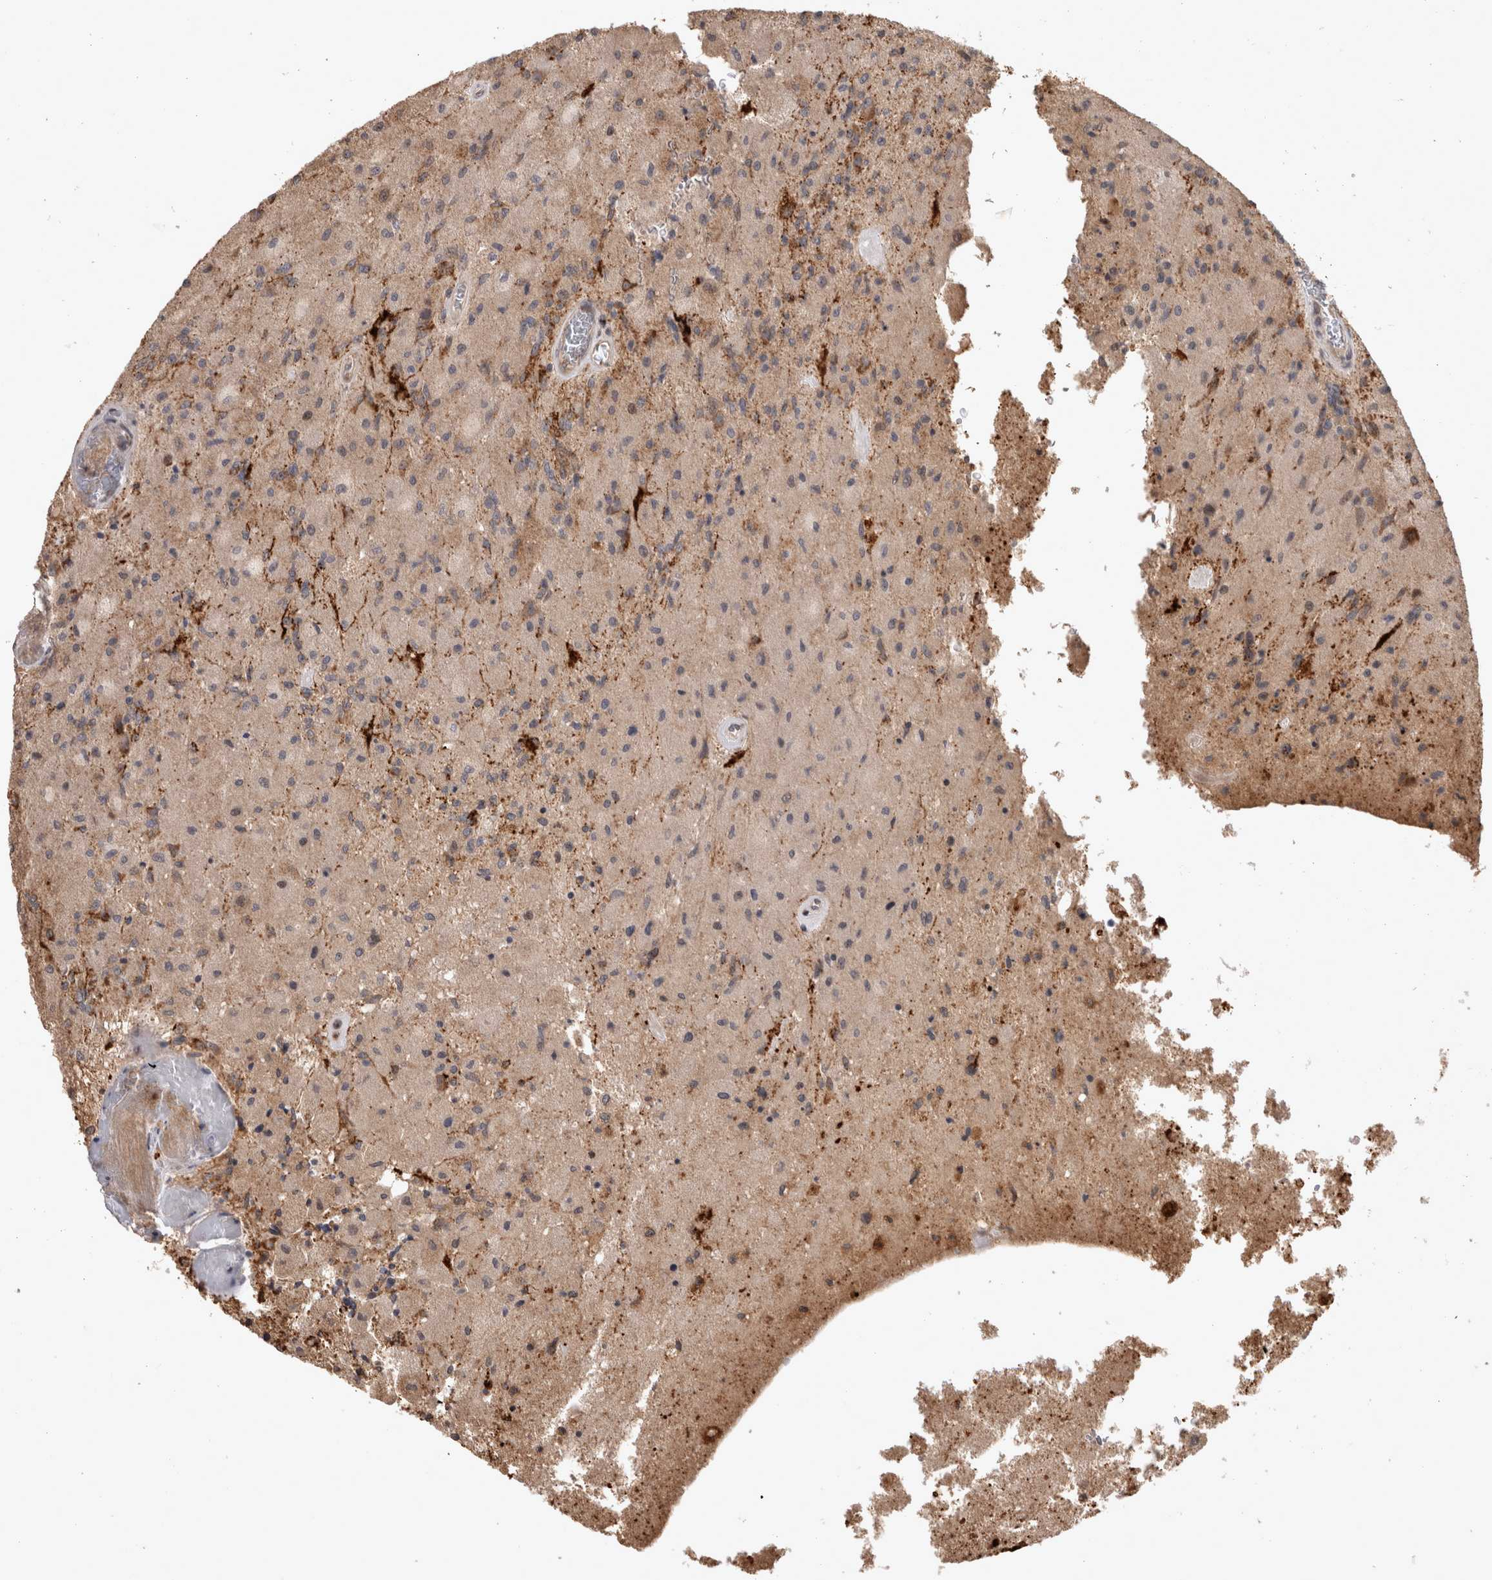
{"staining": {"intensity": "moderate", "quantity": "<25%", "location": "cytoplasmic/membranous"}, "tissue": "glioma", "cell_type": "Tumor cells", "image_type": "cancer", "snomed": [{"axis": "morphology", "description": "Normal tissue, NOS"}, {"axis": "morphology", "description": "Glioma, malignant, High grade"}, {"axis": "topography", "description": "Cerebral cortex"}], "caption": "An immunohistochemistry (IHC) micrograph of tumor tissue is shown. Protein staining in brown highlights moderate cytoplasmic/membranous positivity in malignant high-grade glioma within tumor cells.", "gene": "SERAC1", "patient": {"sex": "male", "age": 77}}